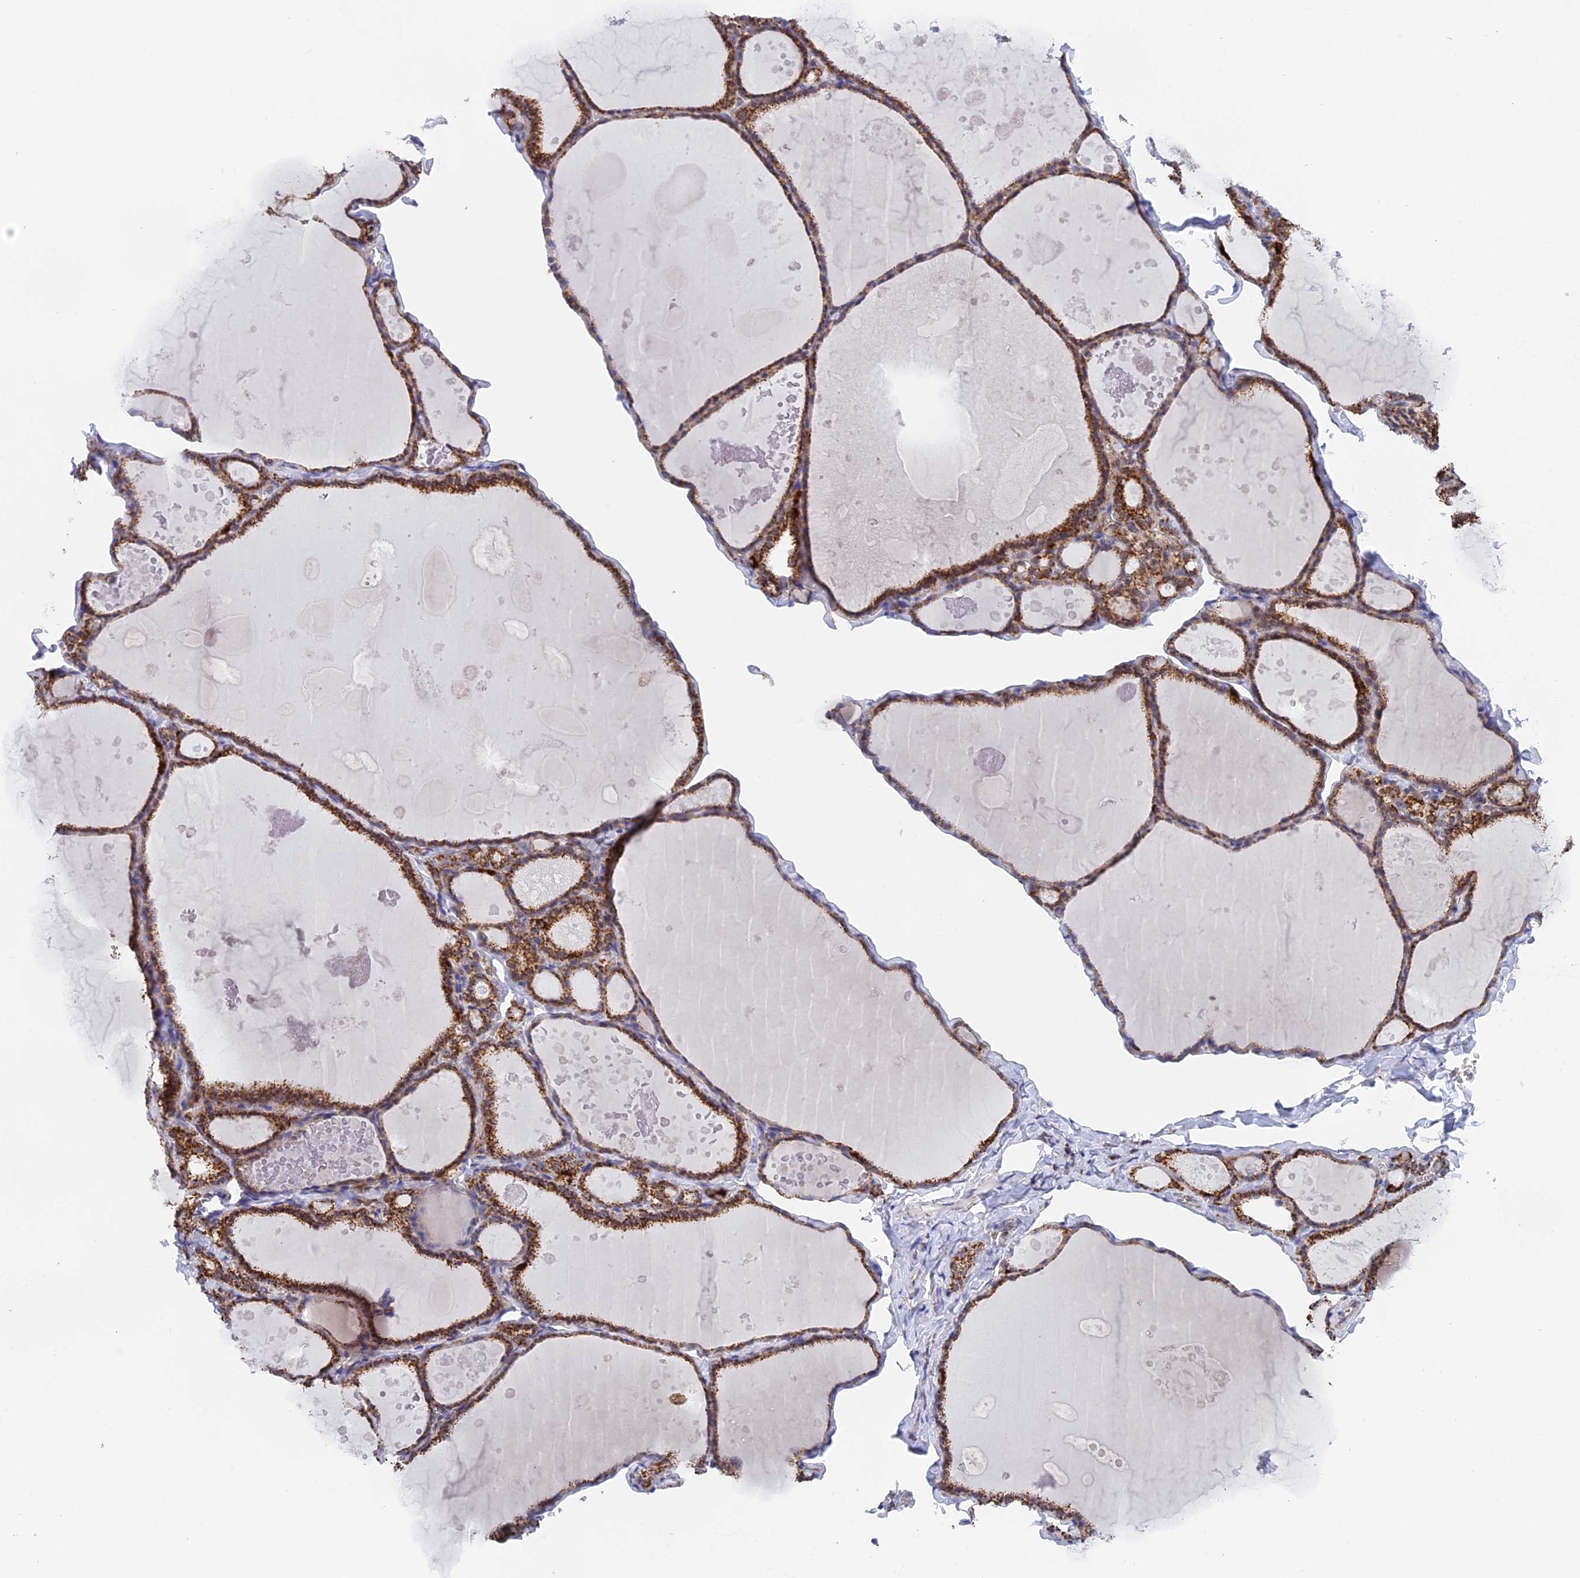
{"staining": {"intensity": "moderate", "quantity": ">75%", "location": "cytoplasmic/membranous"}, "tissue": "thyroid gland", "cell_type": "Glandular cells", "image_type": "normal", "snomed": [{"axis": "morphology", "description": "Normal tissue, NOS"}, {"axis": "topography", "description": "Thyroid gland"}], "caption": "Glandular cells reveal medium levels of moderate cytoplasmic/membranous staining in about >75% of cells in unremarkable thyroid gland.", "gene": "CDC16", "patient": {"sex": "male", "age": 56}}